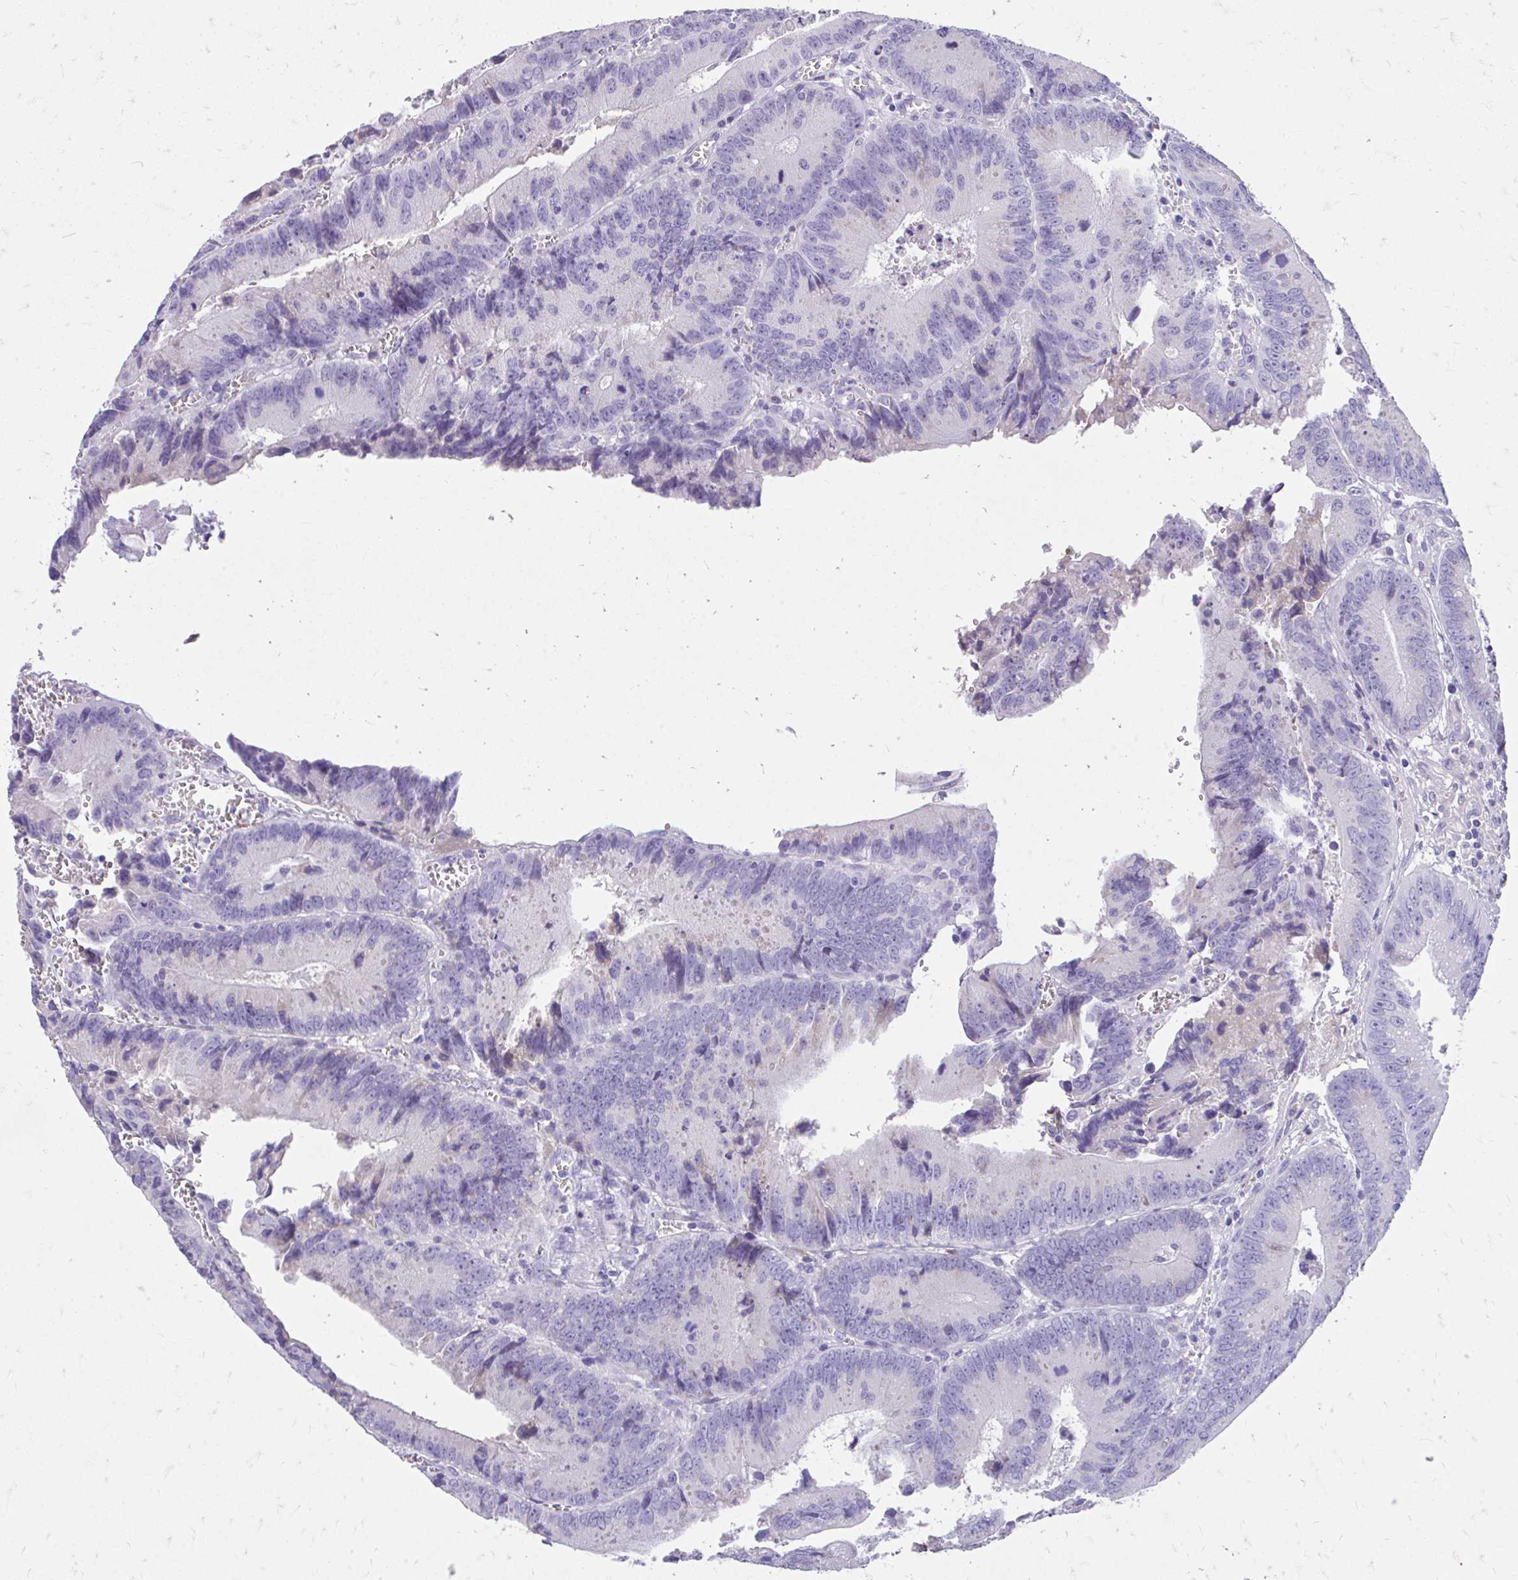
{"staining": {"intensity": "negative", "quantity": "none", "location": "none"}, "tissue": "colorectal cancer", "cell_type": "Tumor cells", "image_type": "cancer", "snomed": [{"axis": "morphology", "description": "Adenocarcinoma, NOS"}, {"axis": "topography", "description": "Rectum"}], "caption": "This is a photomicrograph of immunohistochemistry staining of colorectal adenocarcinoma, which shows no staining in tumor cells.", "gene": "CFH", "patient": {"sex": "female", "age": 81}}